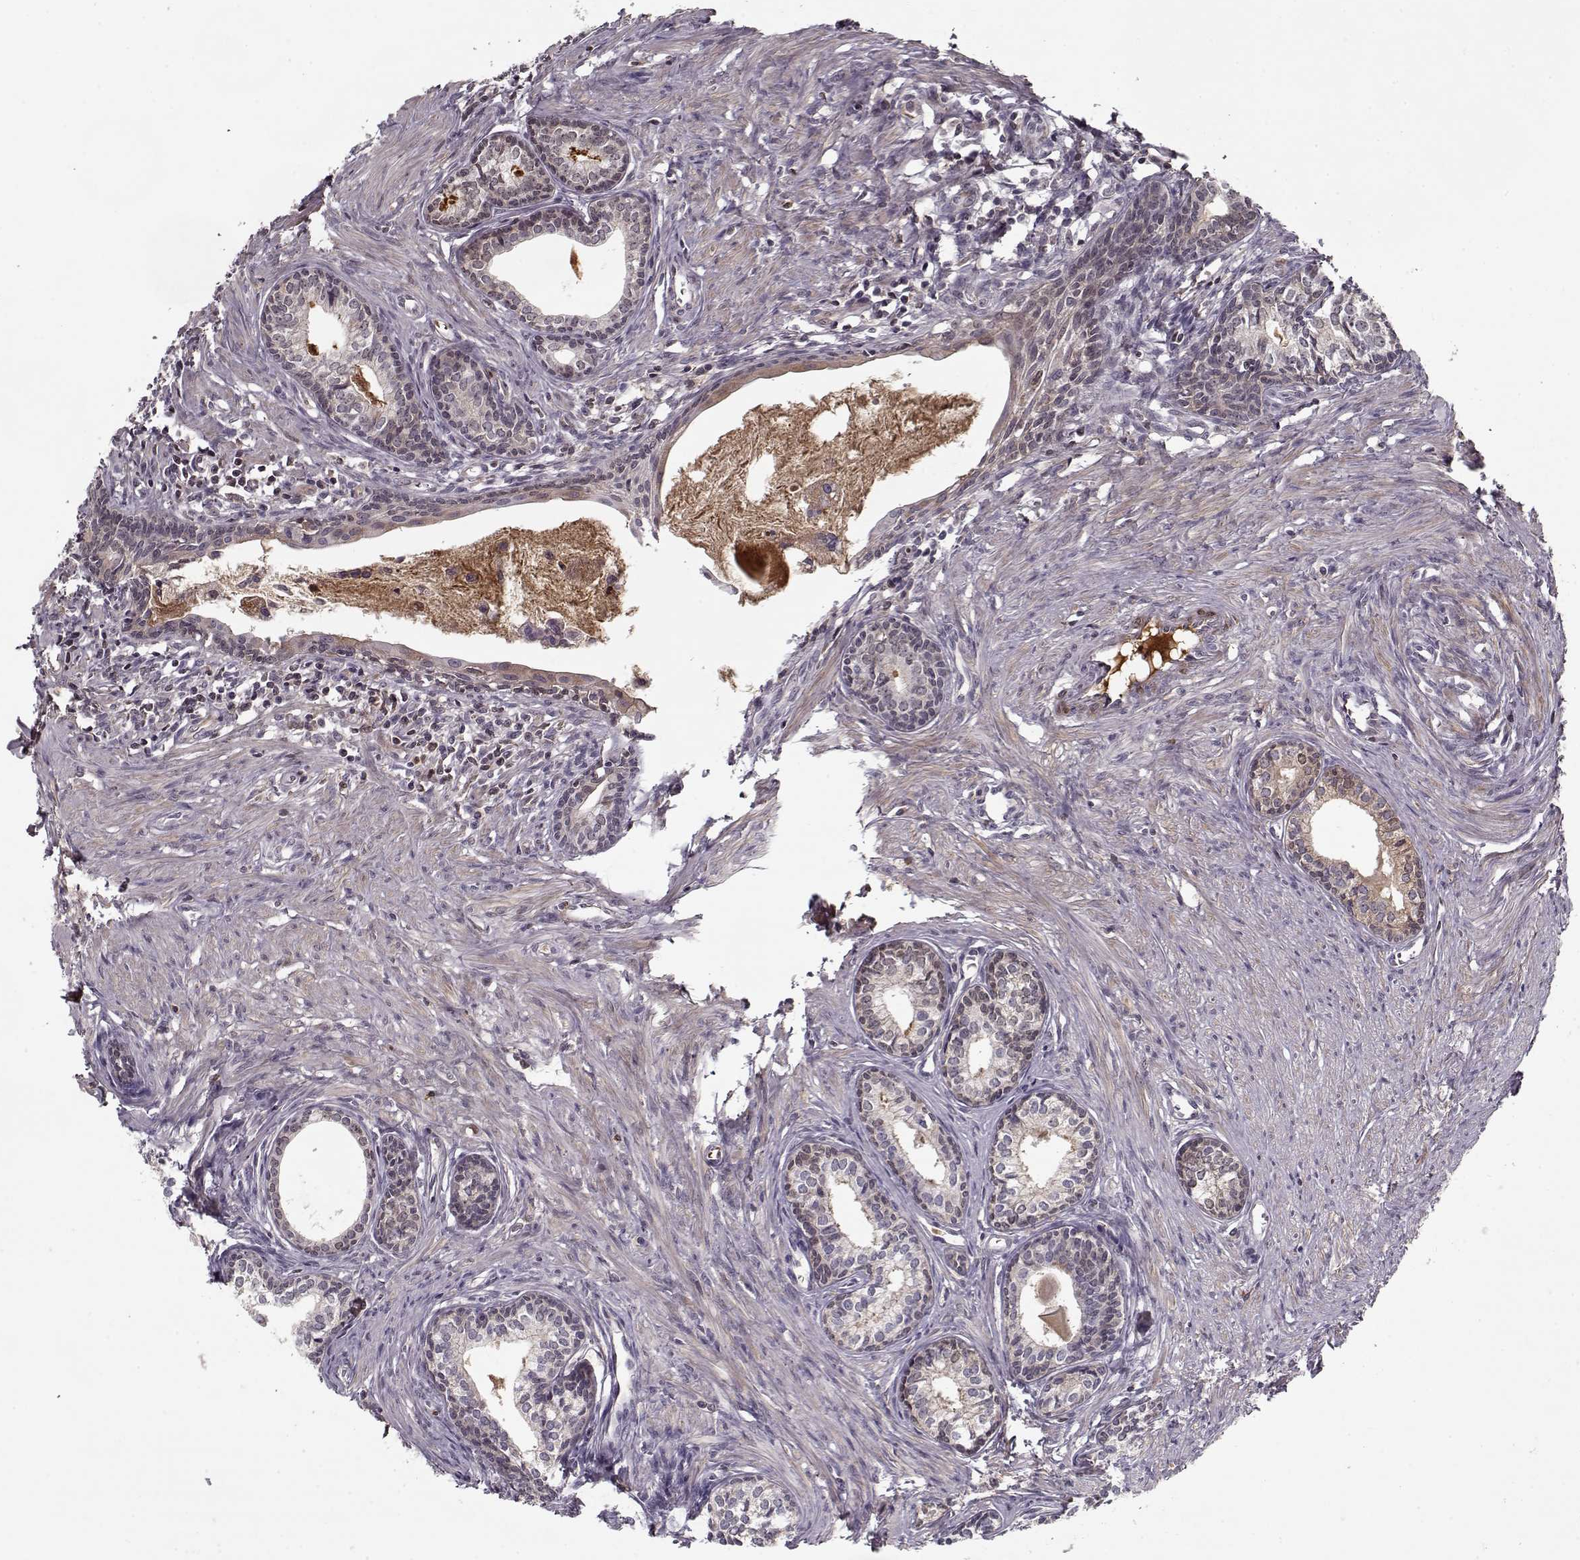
{"staining": {"intensity": "negative", "quantity": "none", "location": "none"}, "tissue": "prostate", "cell_type": "Glandular cells", "image_type": "normal", "snomed": [{"axis": "morphology", "description": "Normal tissue, NOS"}, {"axis": "topography", "description": "Prostate"}], "caption": "High magnification brightfield microscopy of normal prostate stained with DAB (brown) and counterstained with hematoxylin (blue): glandular cells show no significant expression.", "gene": "AFM", "patient": {"sex": "male", "age": 60}}